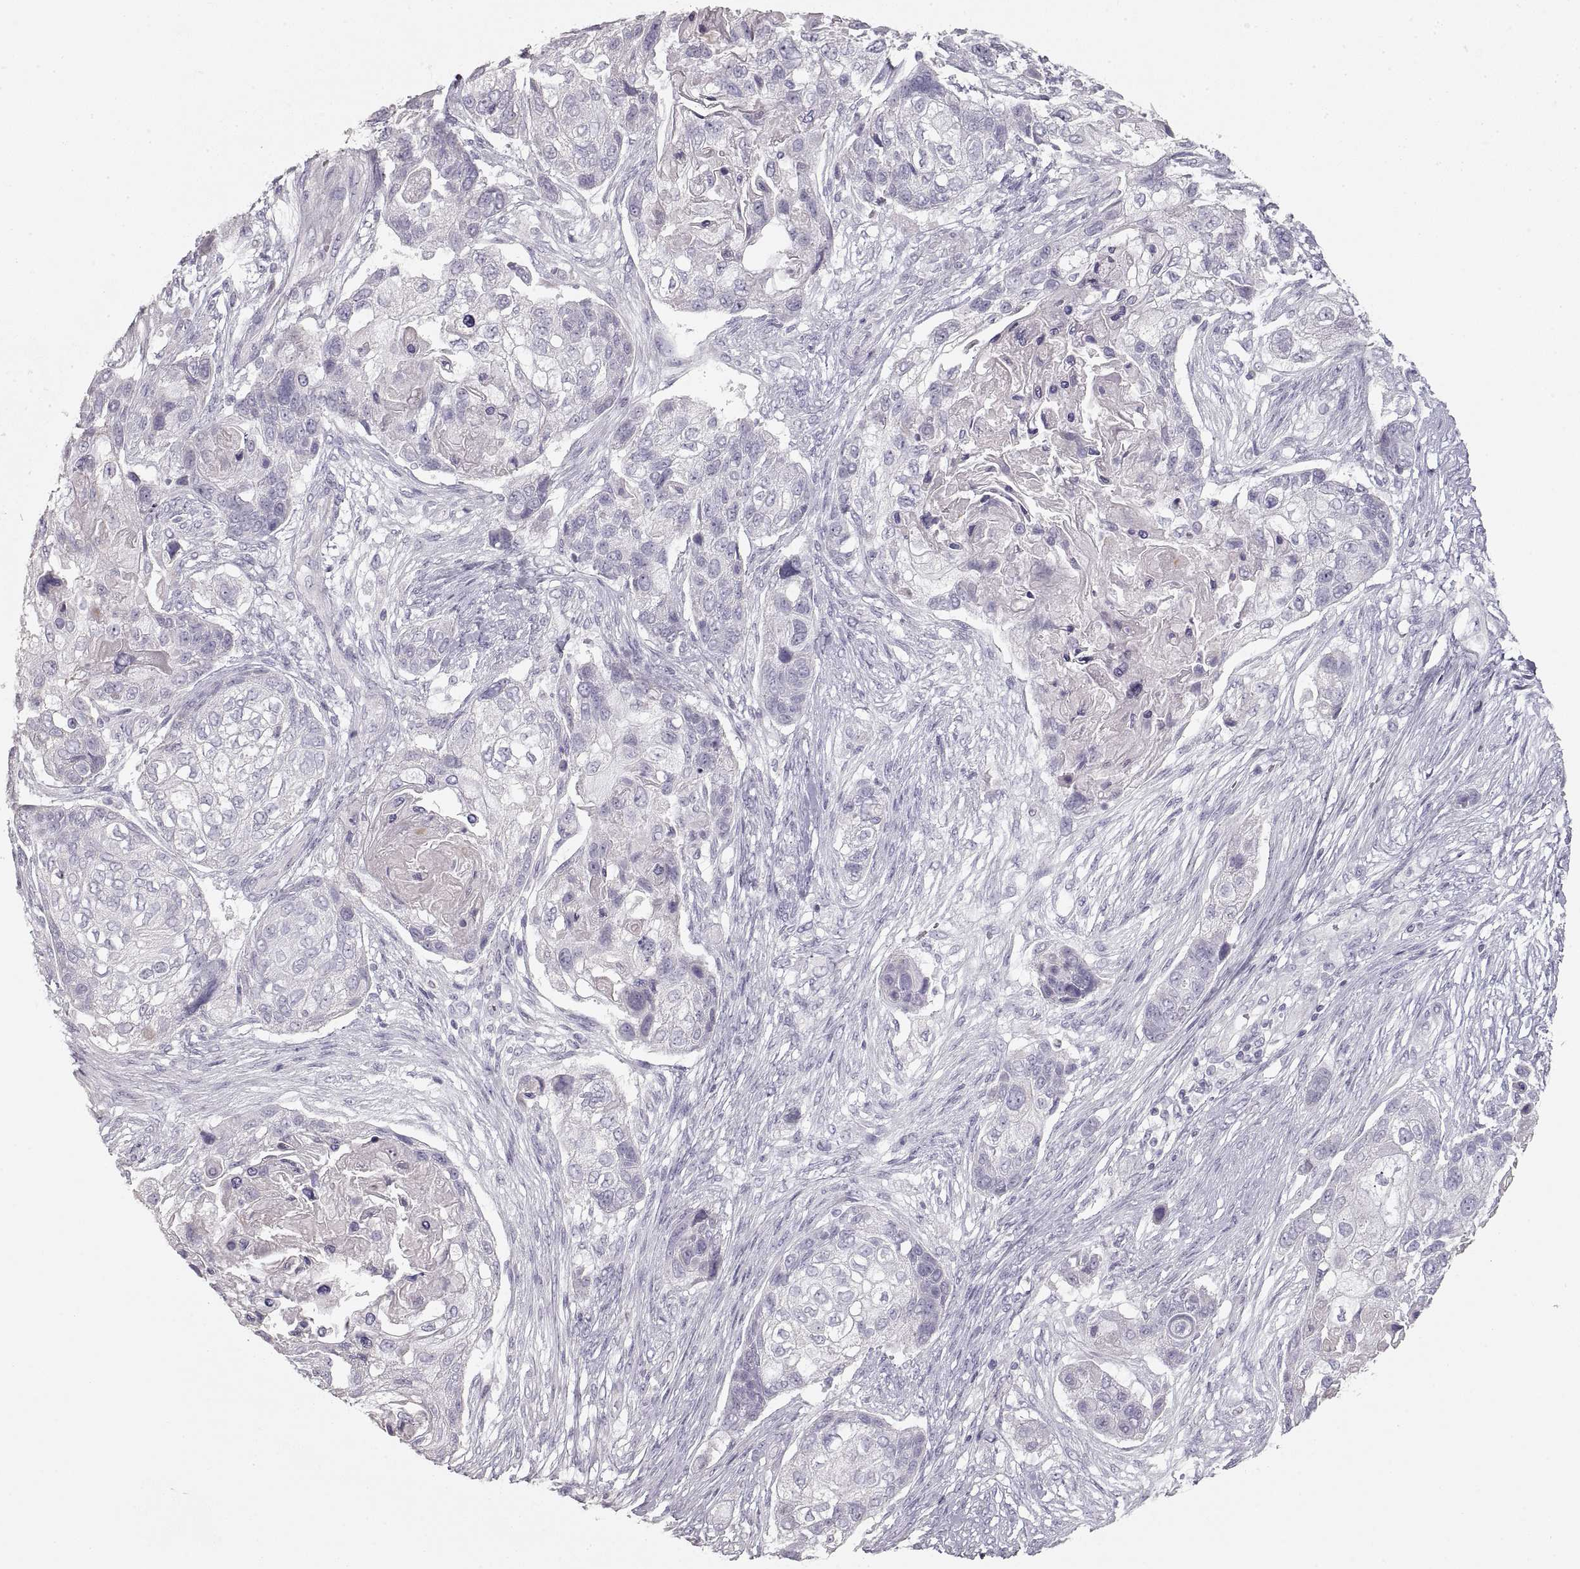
{"staining": {"intensity": "negative", "quantity": "none", "location": "none"}, "tissue": "lung cancer", "cell_type": "Tumor cells", "image_type": "cancer", "snomed": [{"axis": "morphology", "description": "Squamous cell carcinoma, NOS"}, {"axis": "topography", "description": "Lung"}], "caption": "Tumor cells show no significant staining in squamous cell carcinoma (lung). The staining is performed using DAB brown chromogen with nuclei counter-stained in using hematoxylin.", "gene": "ZP3", "patient": {"sex": "male", "age": 69}}